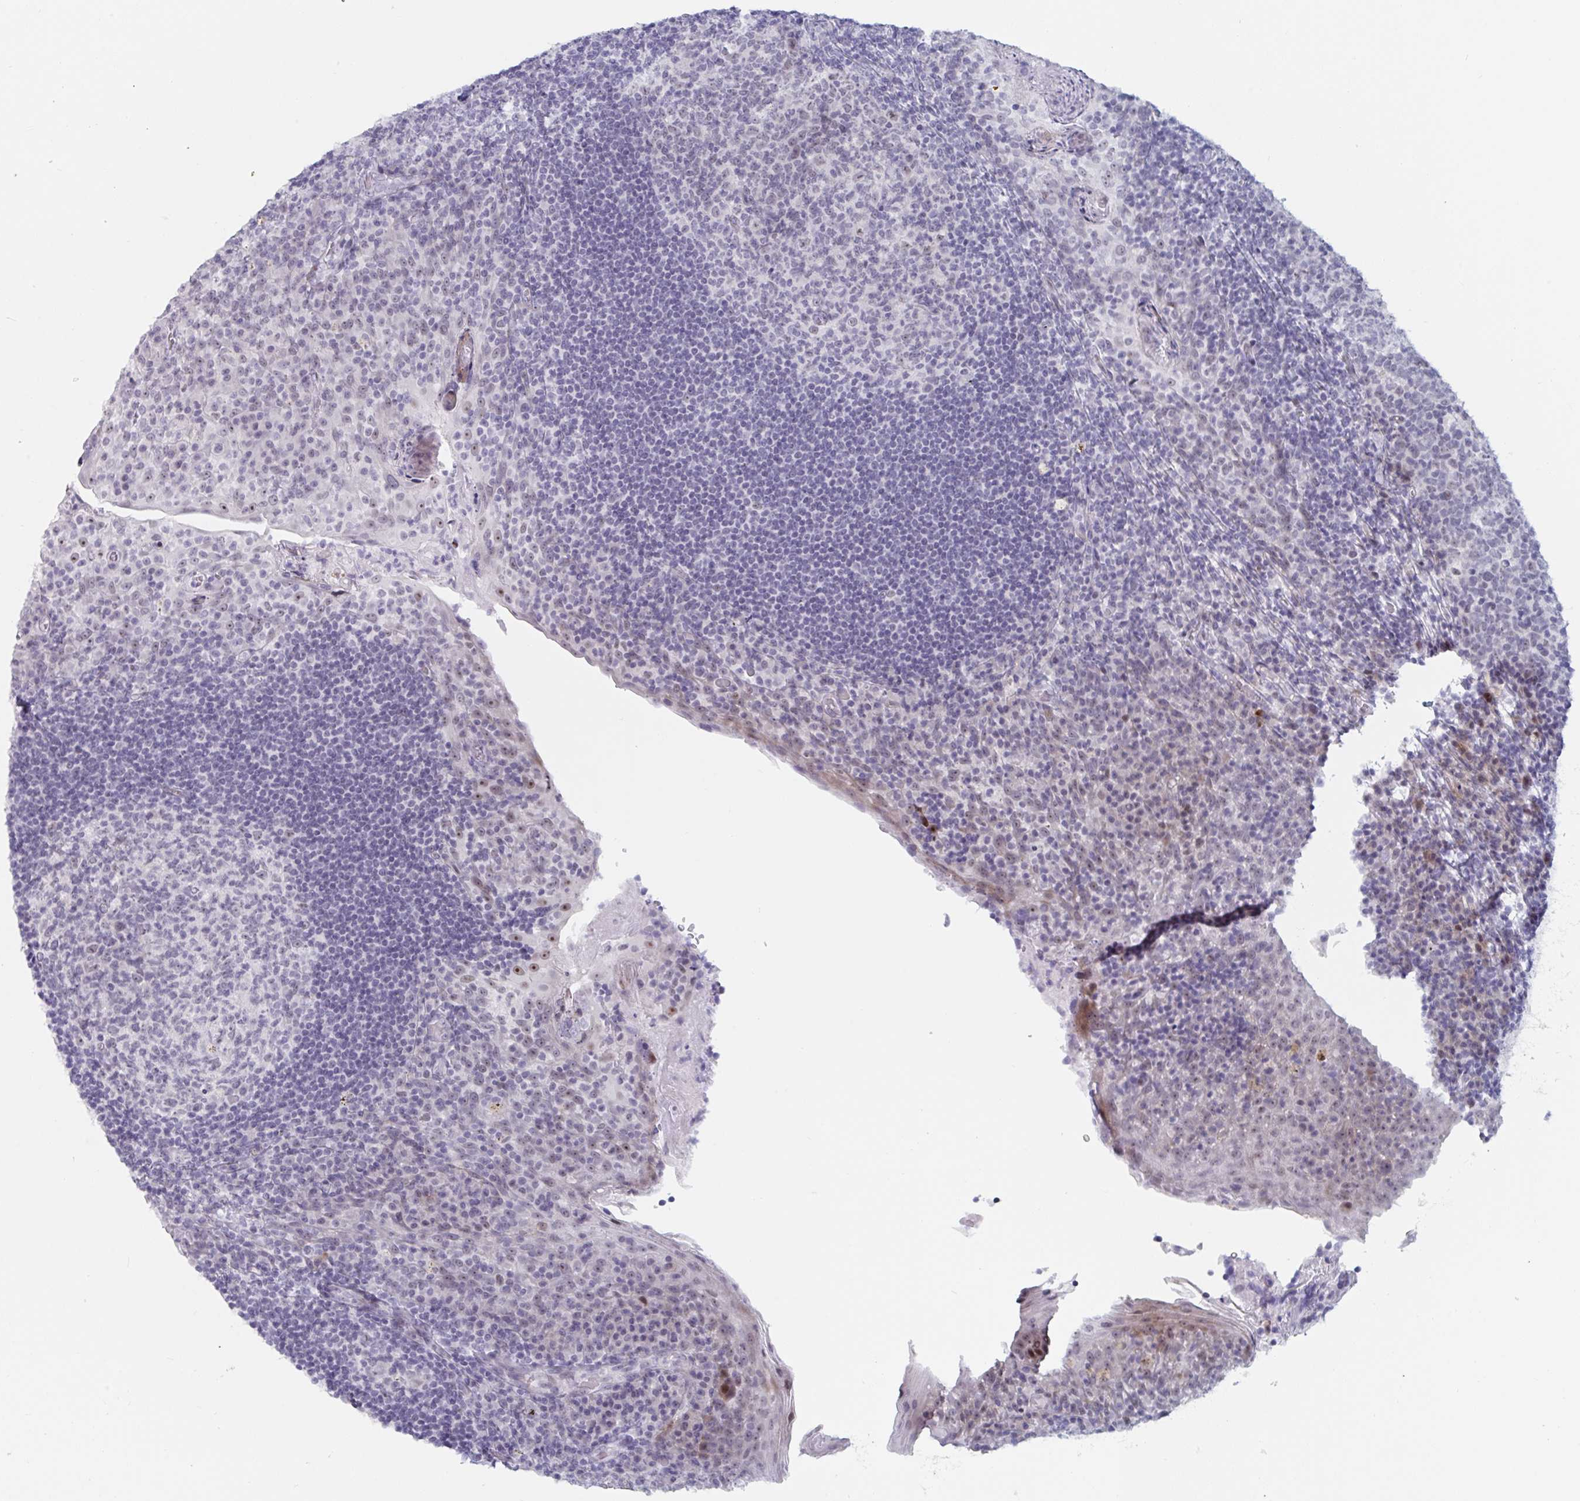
{"staining": {"intensity": "negative", "quantity": "none", "location": "none"}, "tissue": "tonsil", "cell_type": "Germinal center cells", "image_type": "normal", "snomed": [{"axis": "morphology", "description": "Normal tissue, NOS"}, {"axis": "topography", "description": "Tonsil"}], "caption": "High power microscopy photomicrograph of an immunohistochemistry (IHC) photomicrograph of unremarkable tonsil, revealing no significant expression in germinal center cells.", "gene": "NR1H2", "patient": {"sex": "male", "age": 17}}